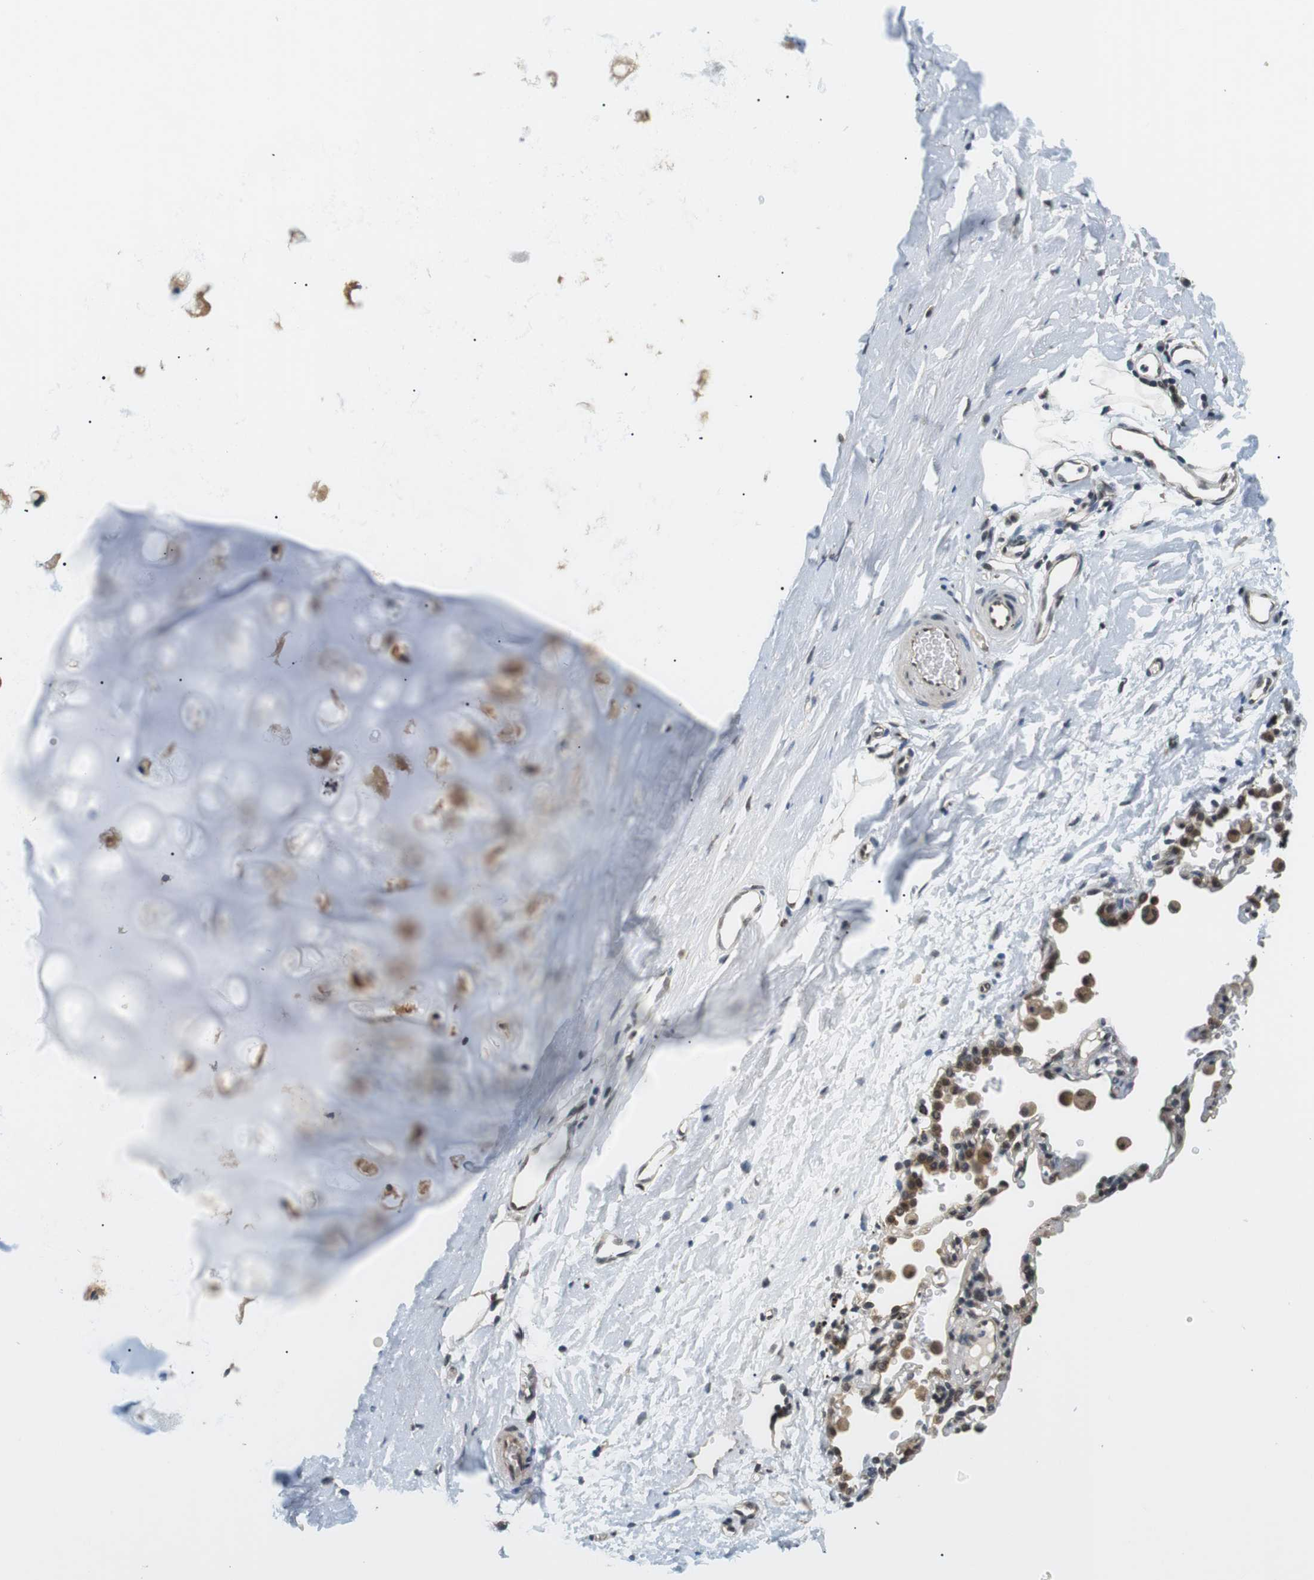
{"staining": {"intensity": "moderate", "quantity": ">75%", "location": "nuclear"}, "tissue": "adipose tissue", "cell_type": "Adipocytes", "image_type": "normal", "snomed": [{"axis": "morphology", "description": "Normal tissue, NOS"}, {"axis": "topography", "description": "Cartilage tissue"}, {"axis": "topography", "description": "Bronchus"}], "caption": "A photomicrograph of adipose tissue stained for a protein demonstrates moderate nuclear brown staining in adipocytes. The staining is performed using DAB brown chromogen to label protein expression. The nuclei are counter-stained blue using hematoxylin.", "gene": "CSNK2B", "patient": {"sex": "female", "age": 53}}